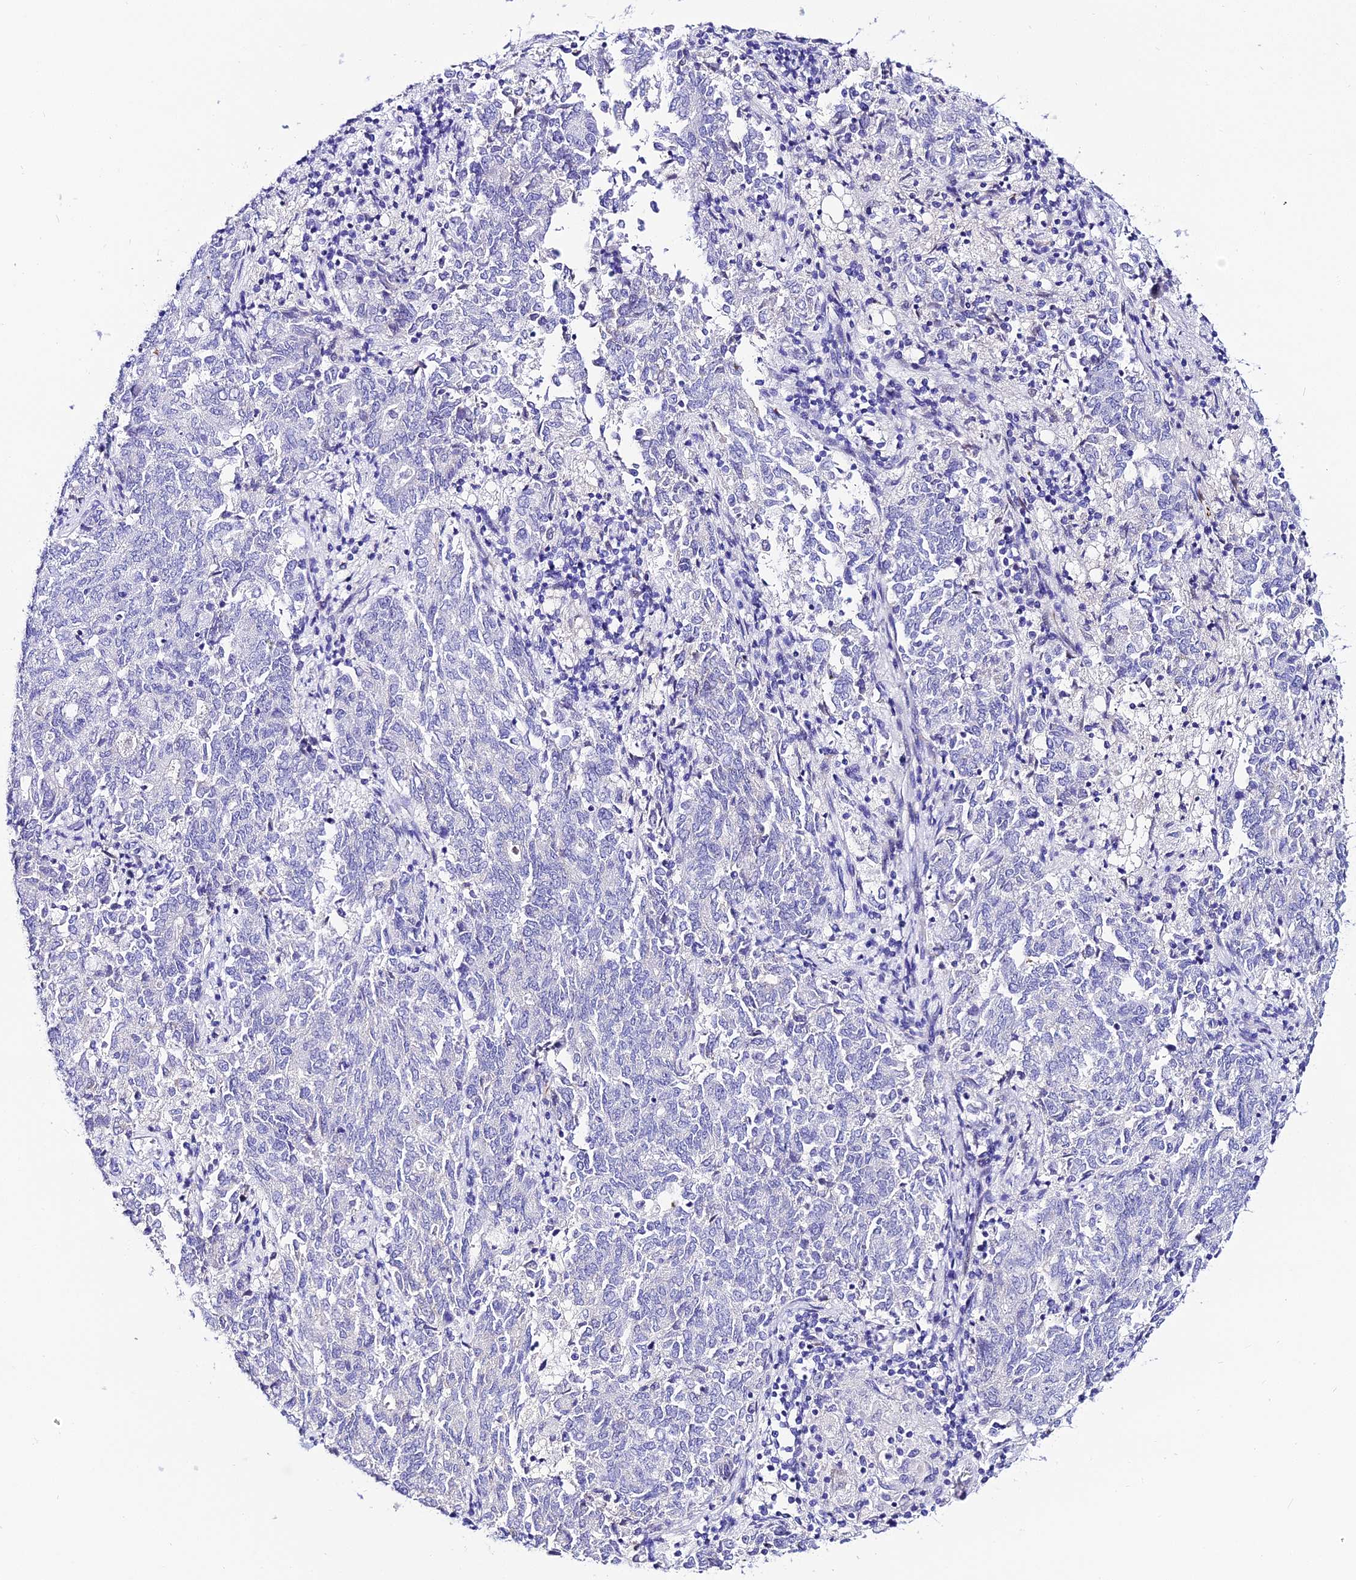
{"staining": {"intensity": "negative", "quantity": "none", "location": "none"}, "tissue": "endometrial cancer", "cell_type": "Tumor cells", "image_type": "cancer", "snomed": [{"axis": "morphology", "description": "Adenocarcinoma, NOS"}, {"axis": "topography", "description": "Endometrium"}], "caption": "Tumor cells show no significant protein positivity in endometrial cancer. (DAB immunohistochemistry with hematoxylin counter stain).", "gene": "DEFB106A", "patient": {"sex": "female", "age": 80}}